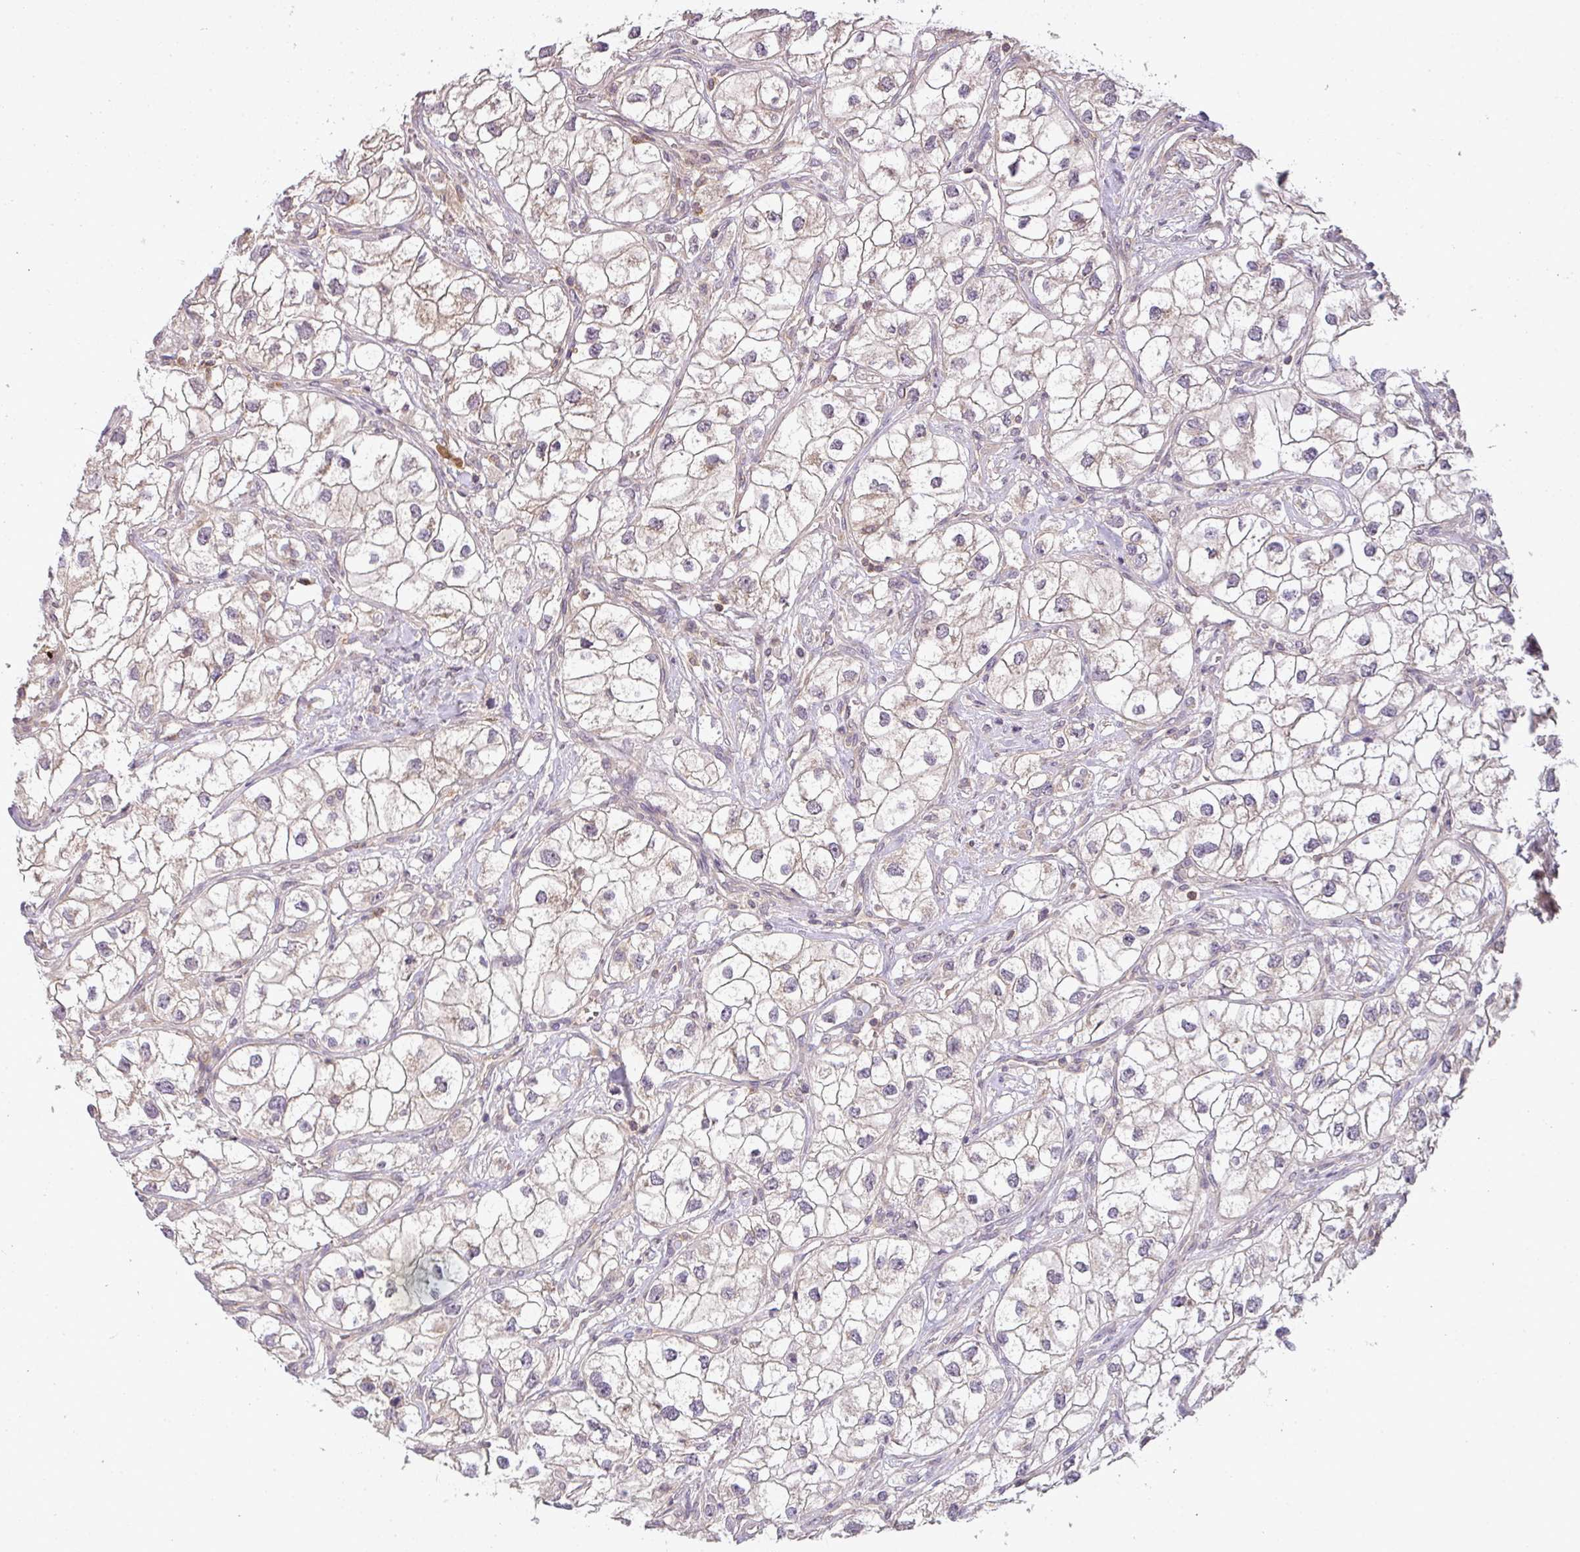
{"staining": {"intensity": "negative", "quantity": "none", "location": "none"}, "tissue": "renal cancer", "cell_type": "Tumor cells", "image_type": "cancer", "snomed": [{"axis": "morphology", "description": "Adenocarcinoma, NOS"}, {"axis": "topography", "description": "Kidney"}], "caption": "IHC histopathology image of renal cancer stained for a protein (brown), which displays no staining in tumor cells. (Stains: DAB immunohistochemistry with hematoxylin counter stain, Microscopy: brightfield microscopy at high magnification).", "gene": "TCL1B", "patient": {"sex": "male", "age": 59}}